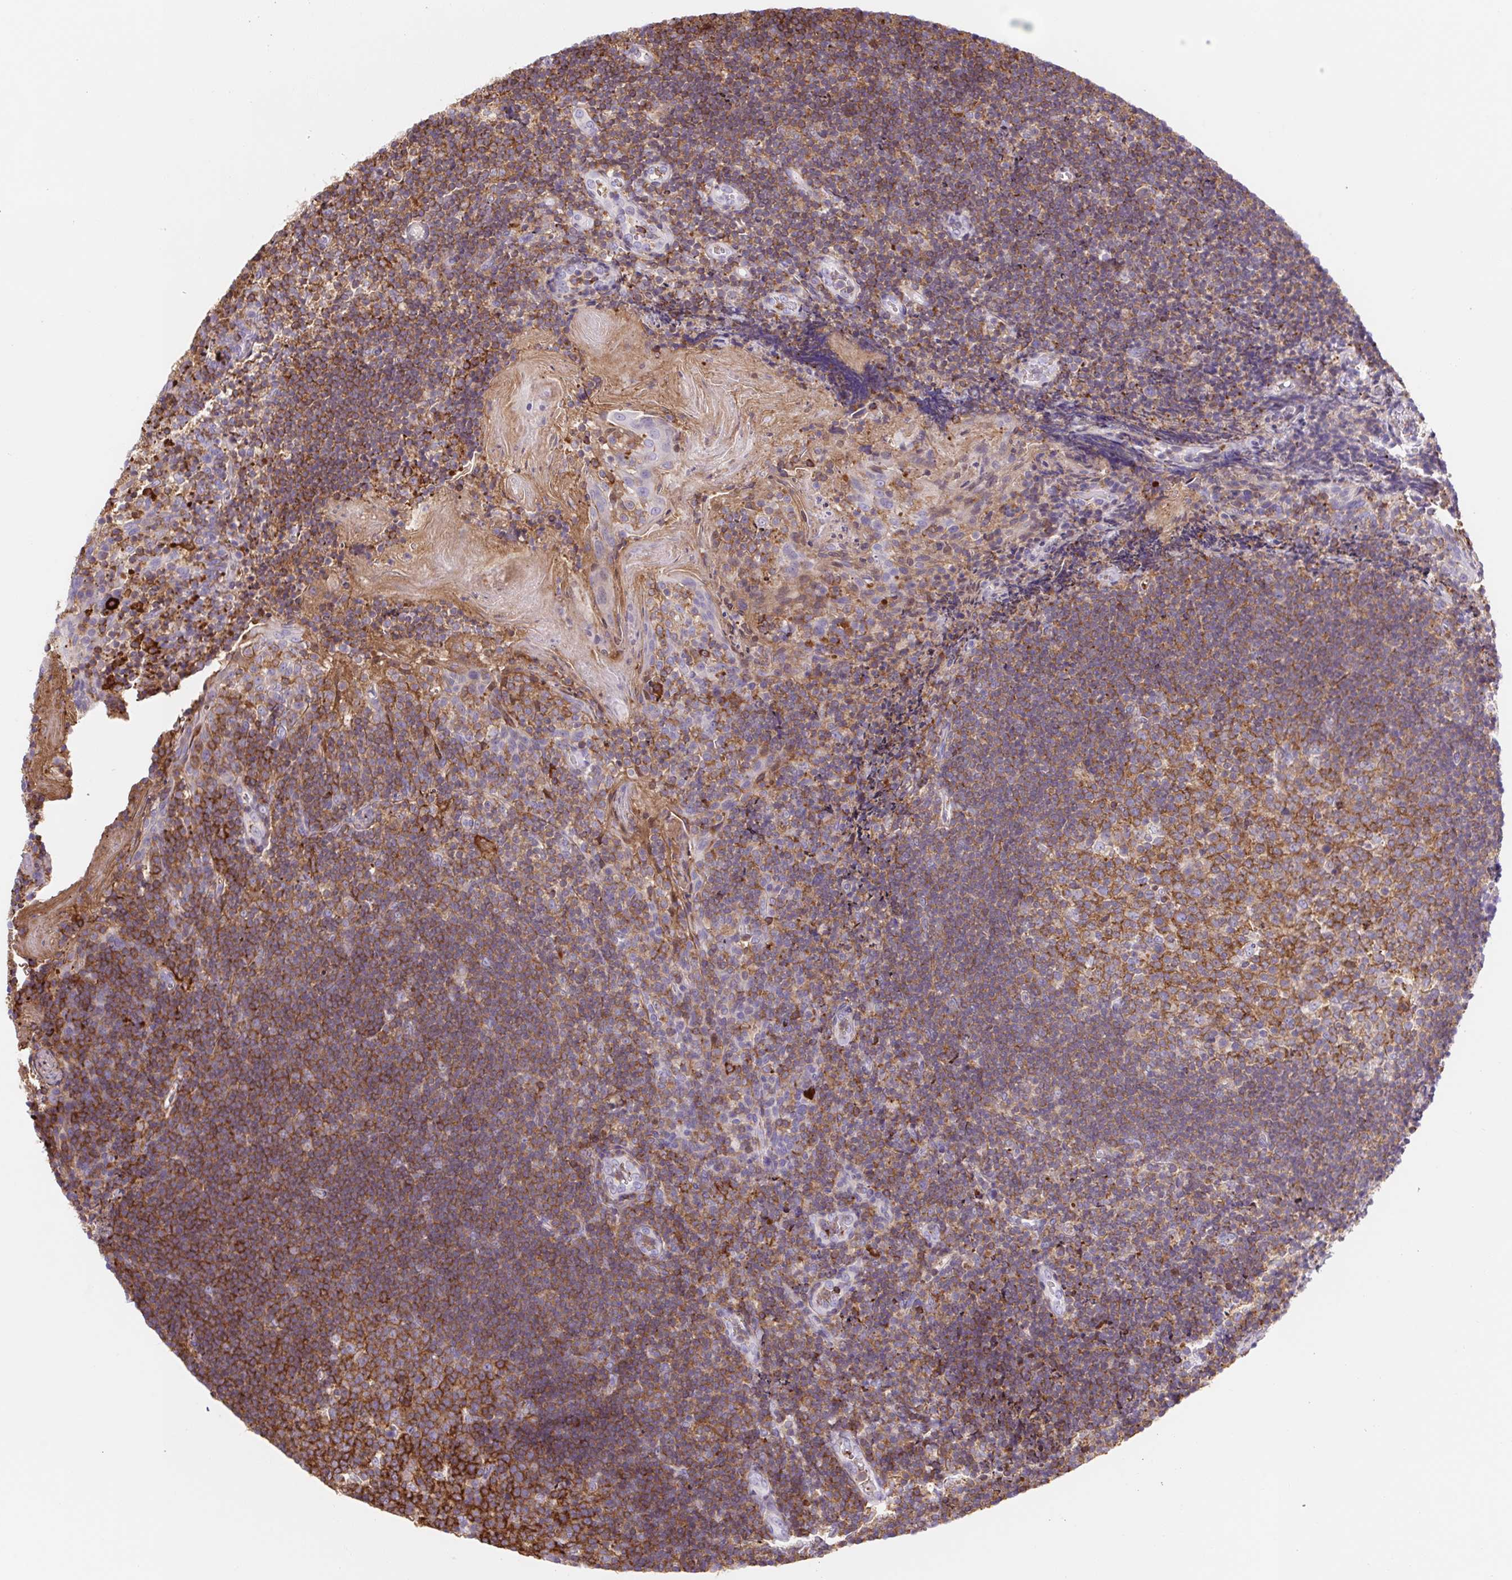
{"staining": {"intensity": "moderate", "quantity": ">75%", "location": "cytoplasmic/membranous"}, "tissue": "tonsil", "cell_type": "Germinal center cells", "image_type": "normal", "snomed": [{"axis": "morphology", "description": "Normal tissue, NOS"}, {"axis": "topography", "description": "Tonsil"}], "caption": "Immunohistochemical staining of benign human tonsil reveals >75% levels of moderate cytoplasmic/membranous protein staining in about >75% of germinal center cells. (DAB (3,3'-diaminobenzidine) IHC, brown staining for protein, blue staining for nuclei).", "gene": "TPRG1", "patient": {"sex": "female", "age": 10}}